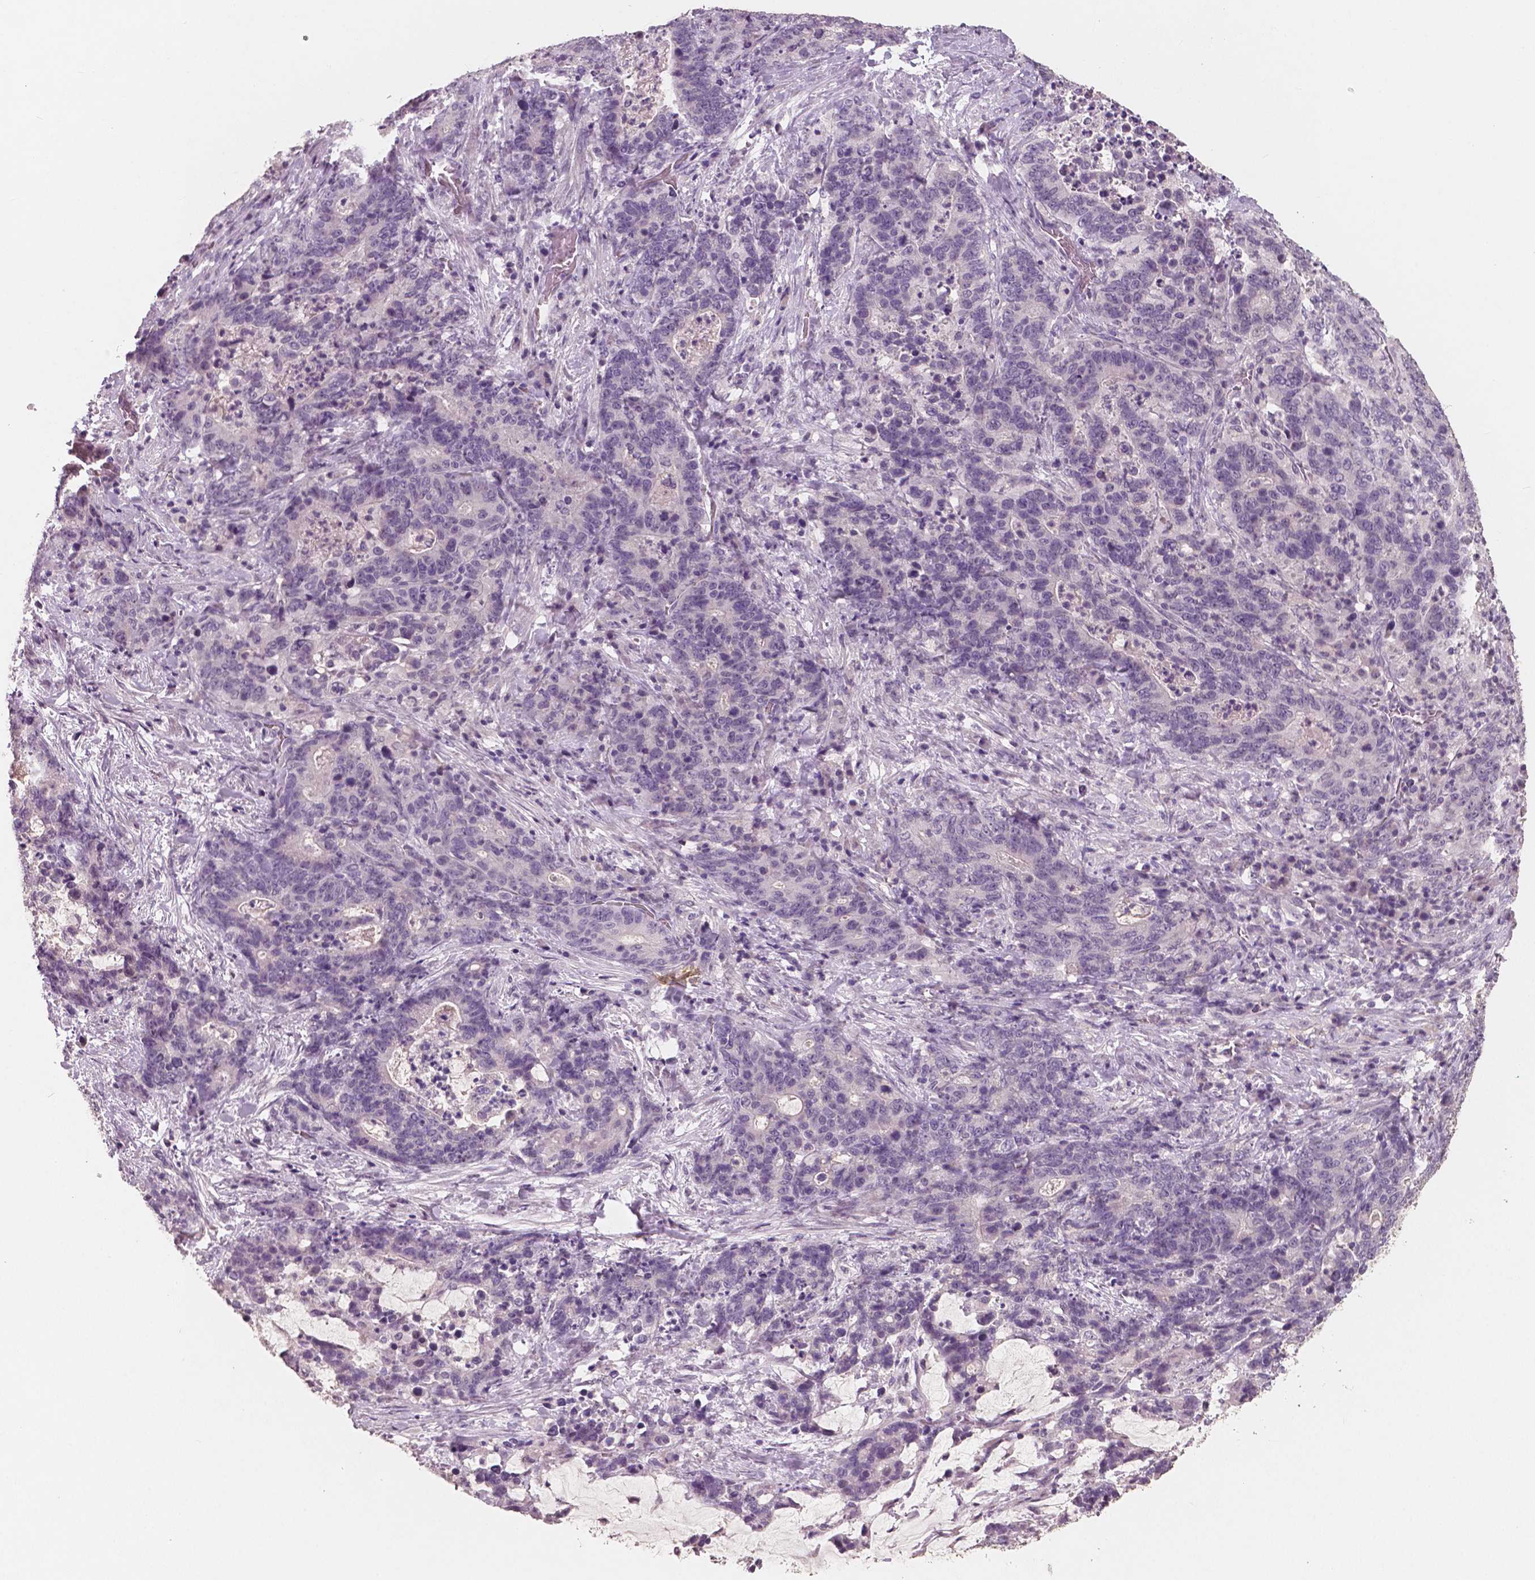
{"staining": {"intensity": "negative", "quantity": "none", "location": "none"}, "tissue": "stomach cancer", "cell_type": "Tumor cells", "image_type": "cancer", "snomed": [{"axis": "morphology", "description": "Normal tissue, NOS"}, {"axis": "morphology", "description": "Adenocarcinoma, NOS"}, {"axis": "topography", "description": "Stomach"}], "caption": "Tumor cells are negative for brown protein staining in adenocarcinoma (stomach). The staining was performed using DAB (3,3'-diaminobenzidine) to visualize the protein expression in brown, while the nuclei were stained in blue with hematoxylin (Magnification: 20x).", "gene": "RNASE7", "patient": {"sex": "female", "age": 64}}